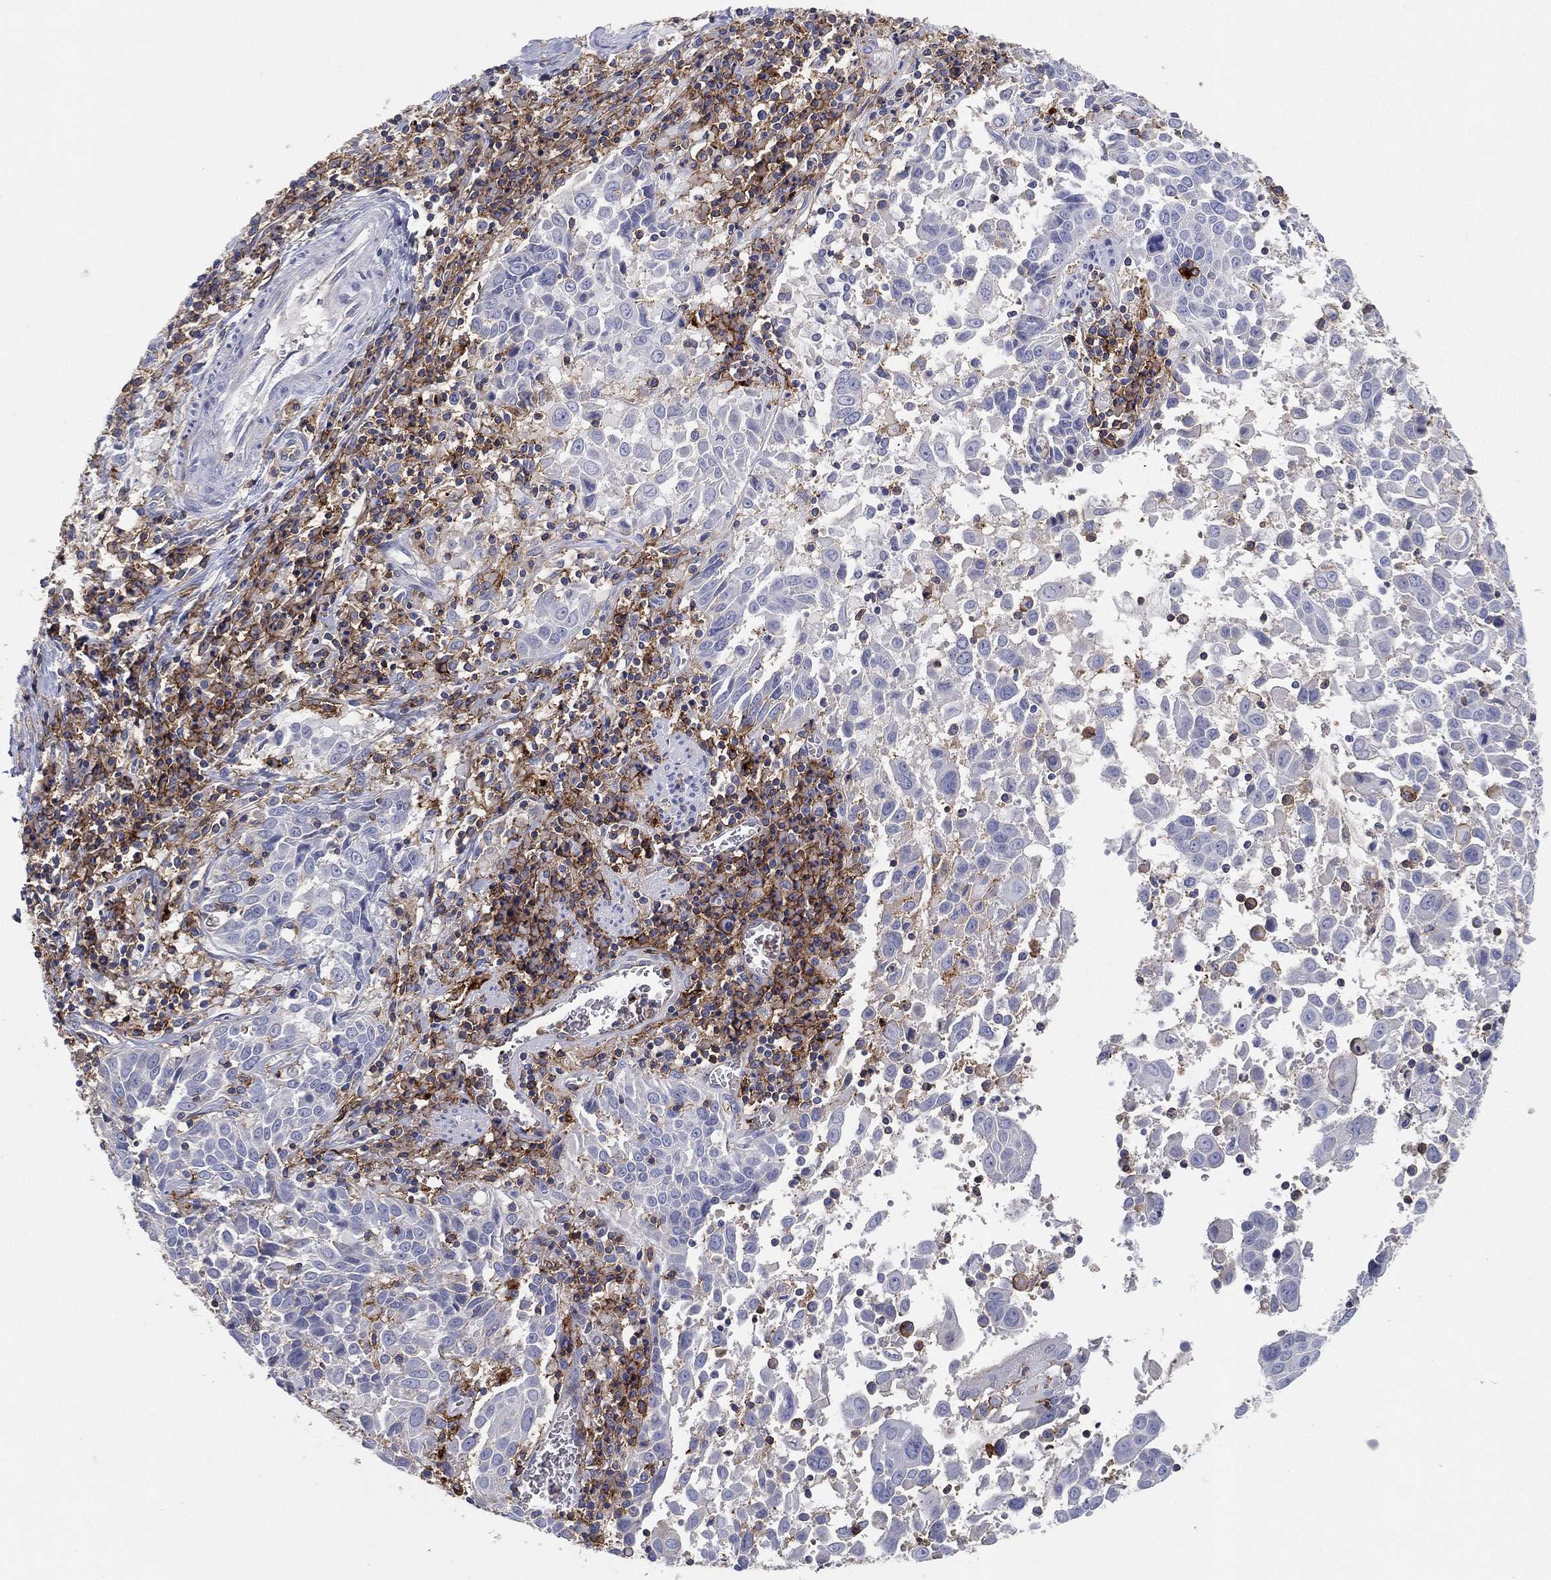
{"staining": {"intensity": "negative", "quantity": "none", "location": "none"}, "tissue": "lung cancer", "cell_type": "Tumor cells", "image_type": "cancer", "snomed": [{"axis": "morphology", "description": "Squamous cell carcinoma, NOS"}, {"axis": "topography", "description": "Lung"}], "caption": "DAB immunohistochemical staining of human lung squamous cell carcinoma reveals no significant expression in tumor cells. Brightfield microscopy of immunohistochemistry (IHC) stained with DAB (3,3'-diaminobenzidine) (brown) and hematoxylin (blue), captured at high magnification.", "gene": "SELPLG", "patient": {"sex": "male", "age": 57}}